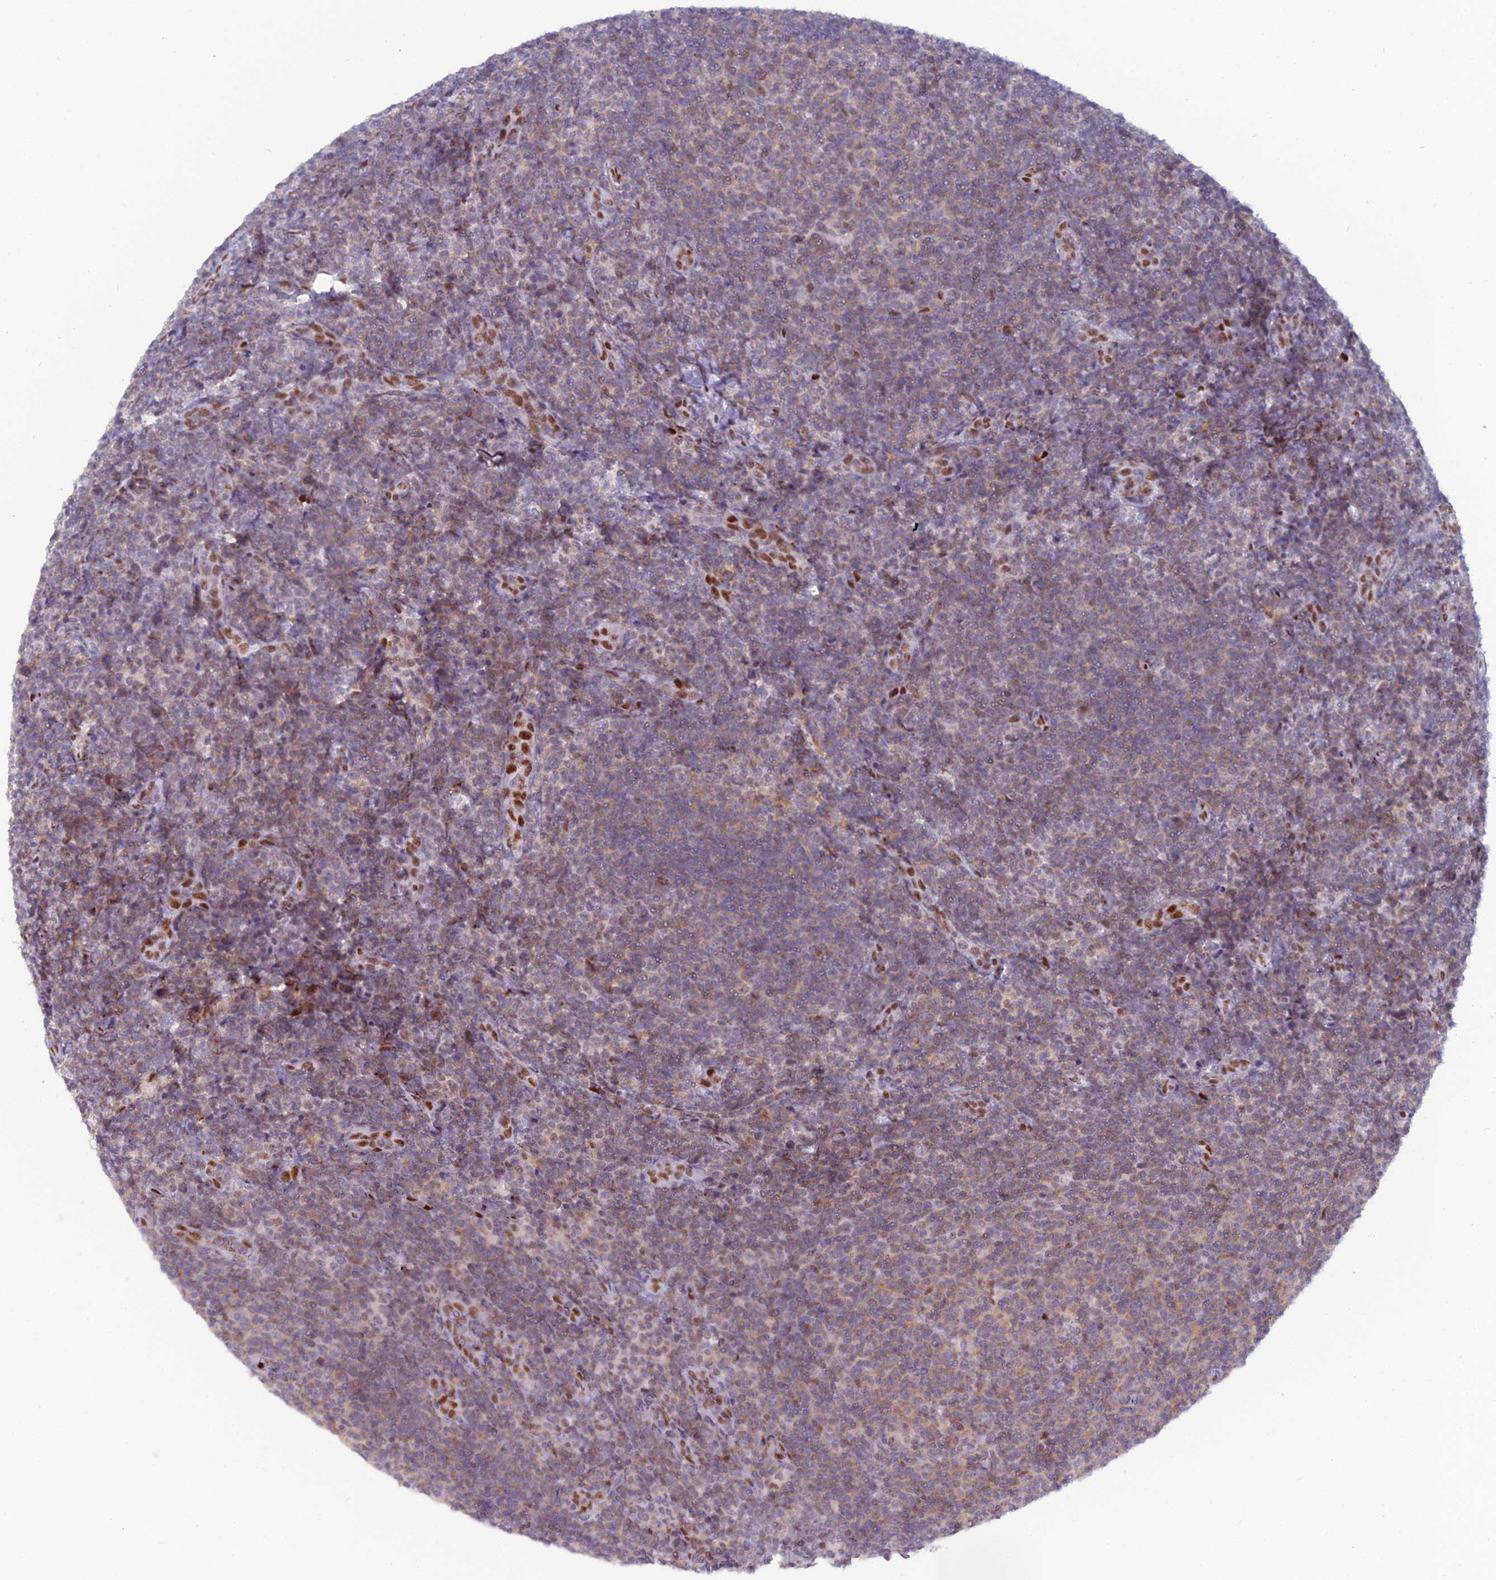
{"staining": {"intensity": "weak", "quantity": "25%-75%", "location": "cytoplasmic/membranous"}, "tissue": "lymphoma", "cell_type": "Tumor cells", "image_type": "cancer", "snomed": [{"axis": "morphology", "description": "Malignant lymphoma, non-Hodgkin's type, Low grade"}, {"axis": "topography", "description": "Lymph node"}], "caption": "Immunohistochemistry photomicrograph of malignant lymphoma, non-Hodgkin's type (low-grade) stained for a protein (brown), which reveals low levels of weak cytoplasmic/membranous staining in approximately 25%-75% of tumor cells.", "gene": "NOL4L", "patient": {"sex": "male", "age": 66}}